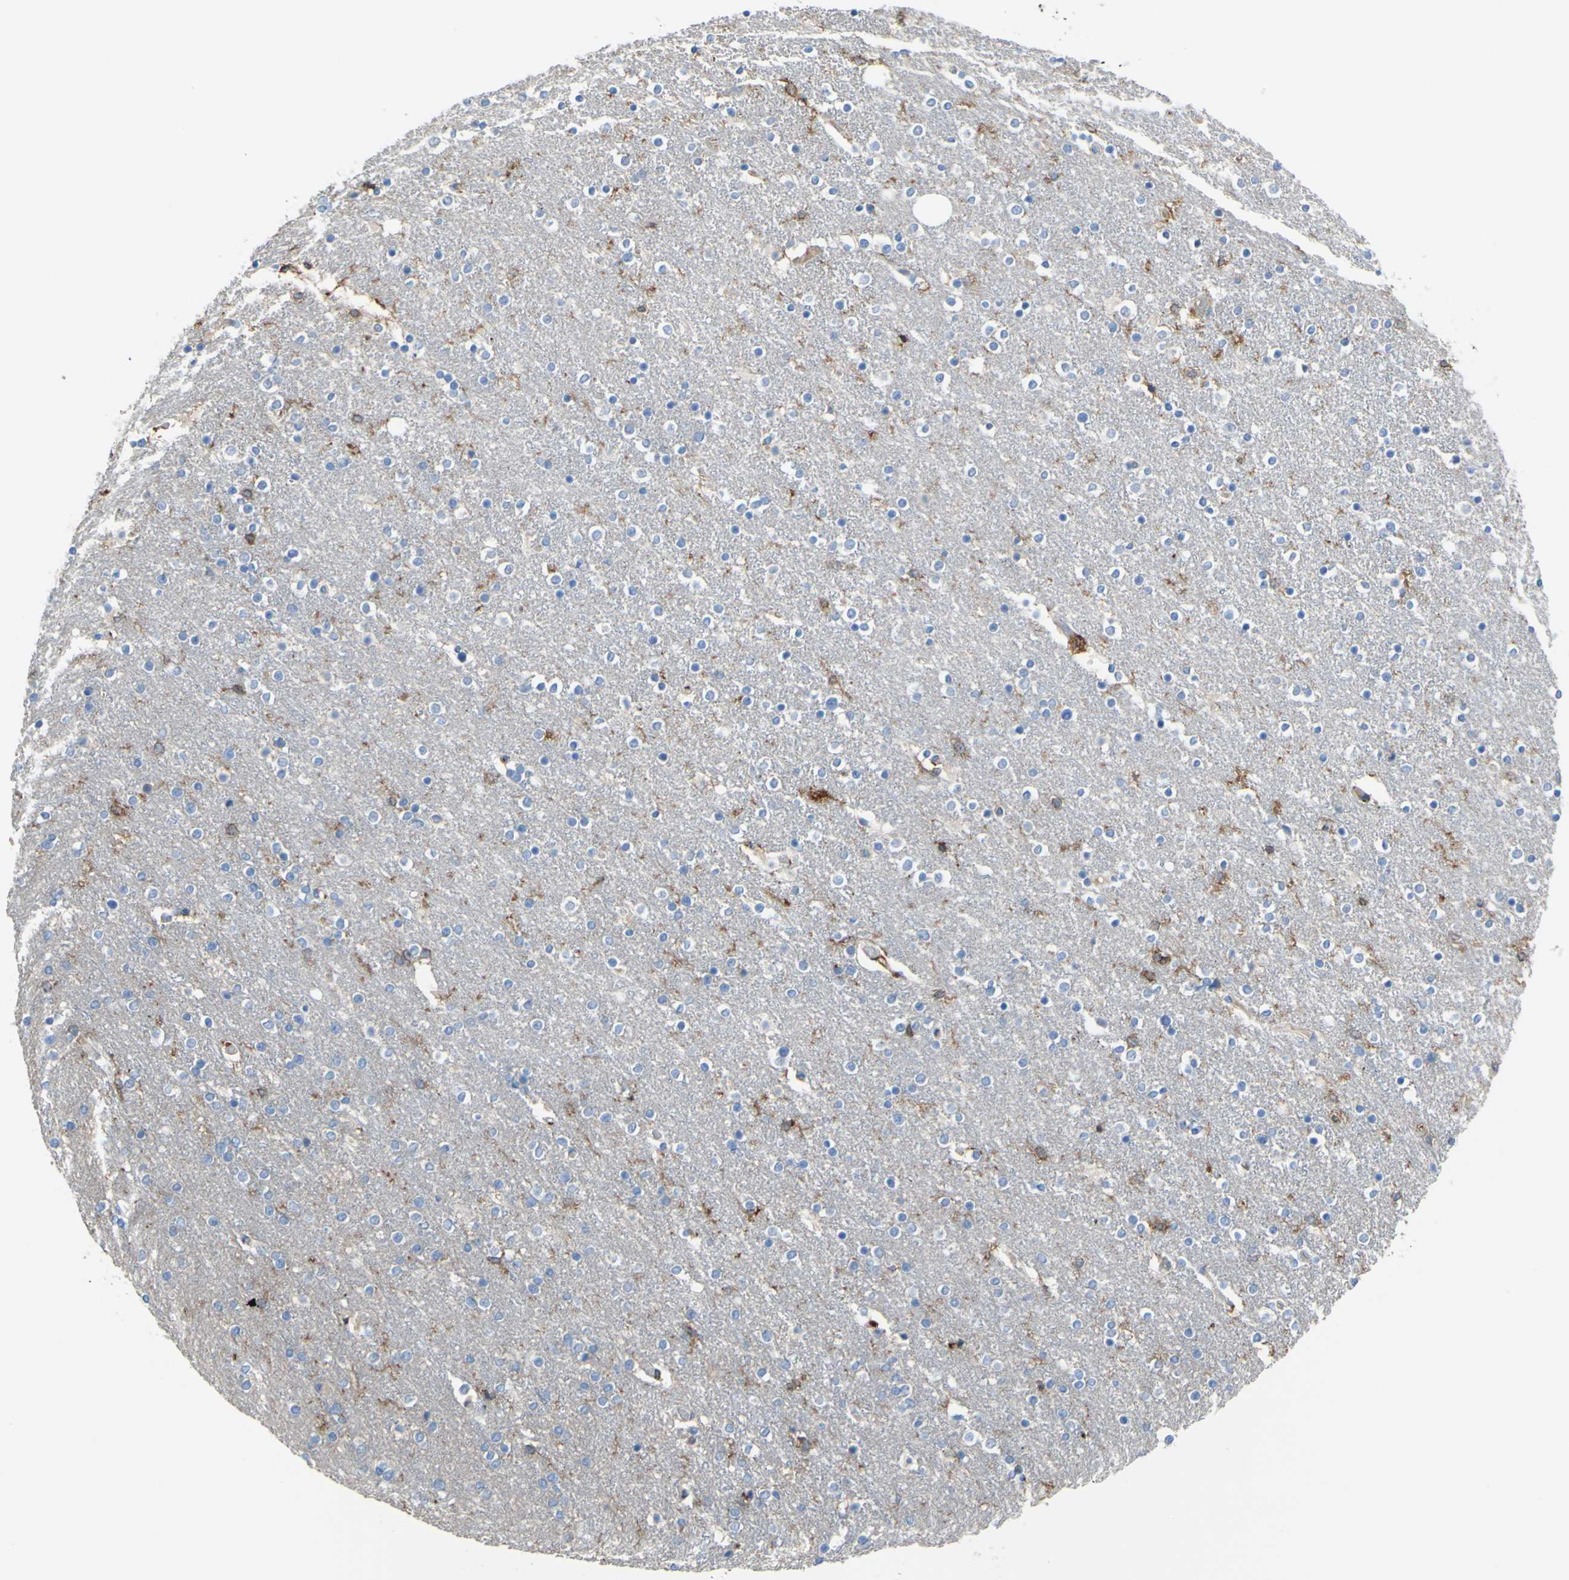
{"staining": {"intensity": "moderate", "quantity": "<25%", "location": "cytoplasmic/membranous"}, "tissue": "caudate", "cell_type": "Glial cells", "image_type": "normal", "snomed": [{"axis": "morphology", "description": "Normal tissue, NOS"}, {"axis": "topography", "description": "Lateral ventricle wall"}], "caption": "About <25% of glial cells in unremarkable caudate reveal moderate cytoplasmic/membranous protein staining as visualized by brown immunohistochemical staining.", "gene": "FCGR2A", "patient": {"sex": "female", "age": 54}}